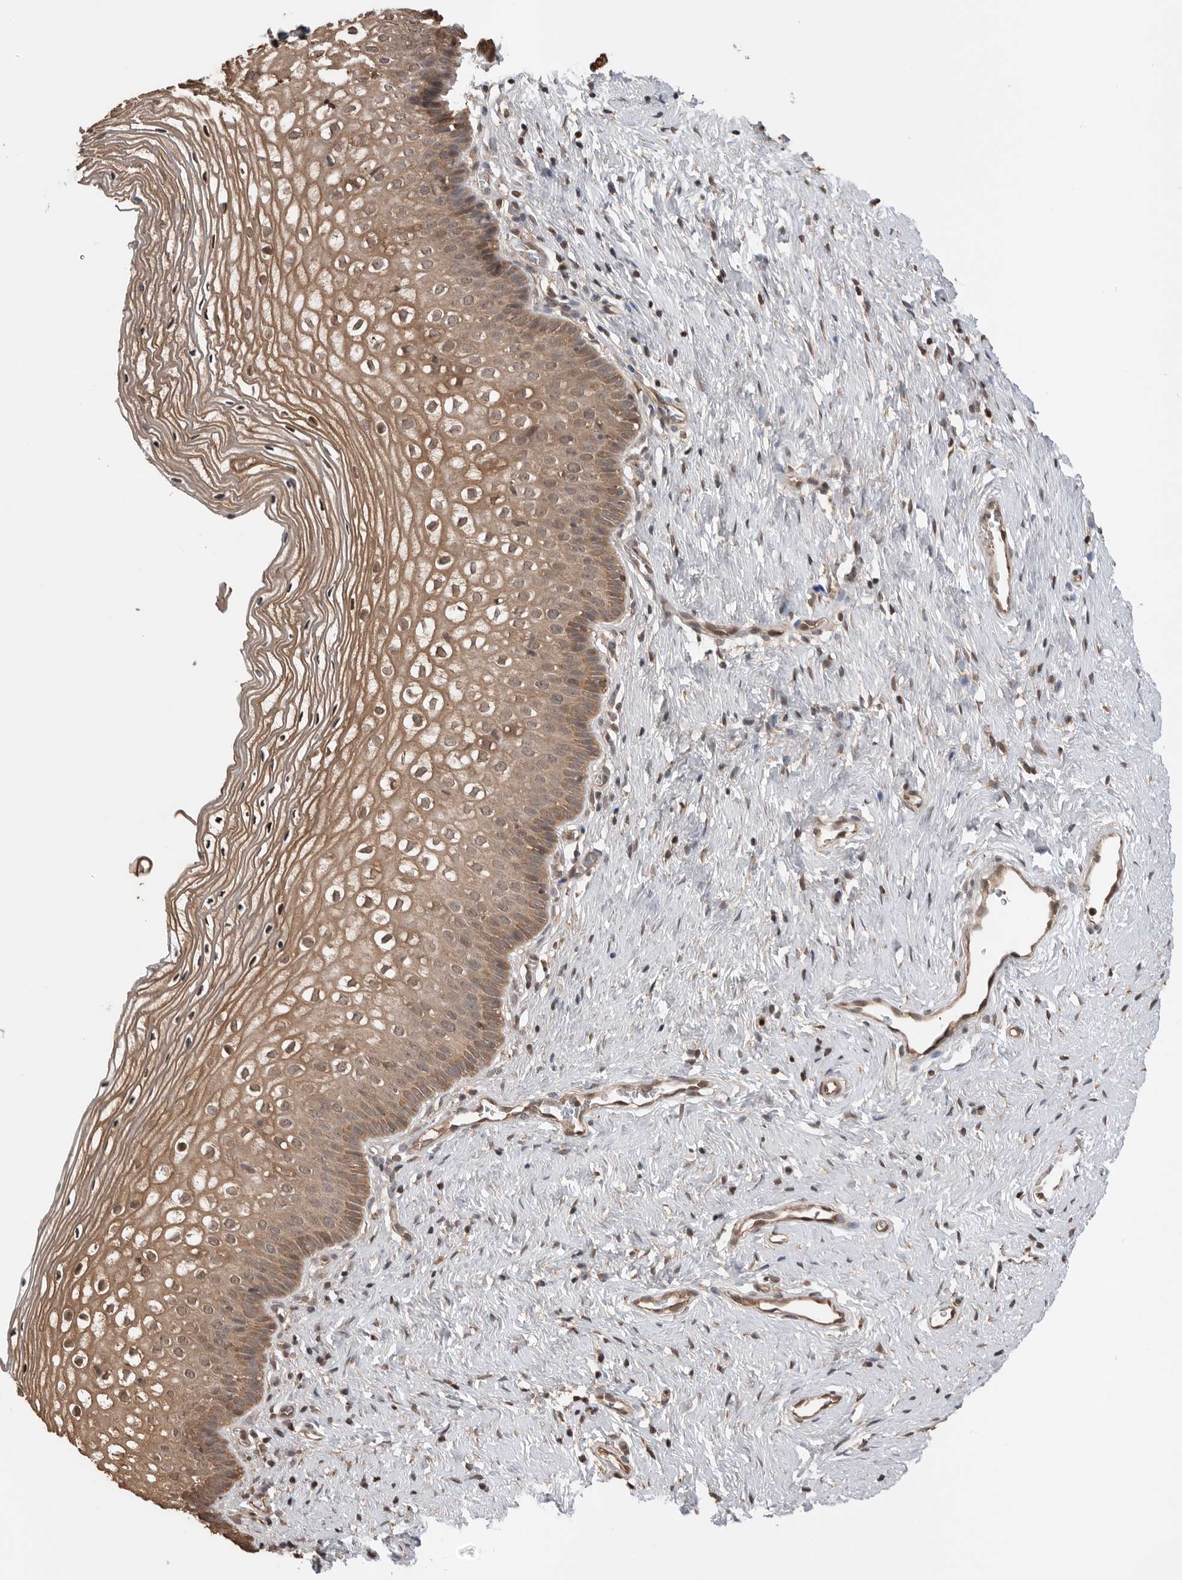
{"staining": {"intensity": "moderate", "quantity": ">75%", "location": "cytoplasmic/membranous,nuclear"}, "tissue": "cervix", "cell_type": "Squamous epithelial cells", "image_type": "normal", "snomed": [{"axis": "morphology", "description": "Normal tissue, NOS"}, {"axis": "topography", "description": "Cervix"}], "caption": "A photomicrograph of cervix stained for a protein demonstrates moderate cytoplasmic/membranous,nuclear brown staining in squamous epithelial cells.", "gene": "PEAK1", "patient": {"sex": "female", "age": 27}}